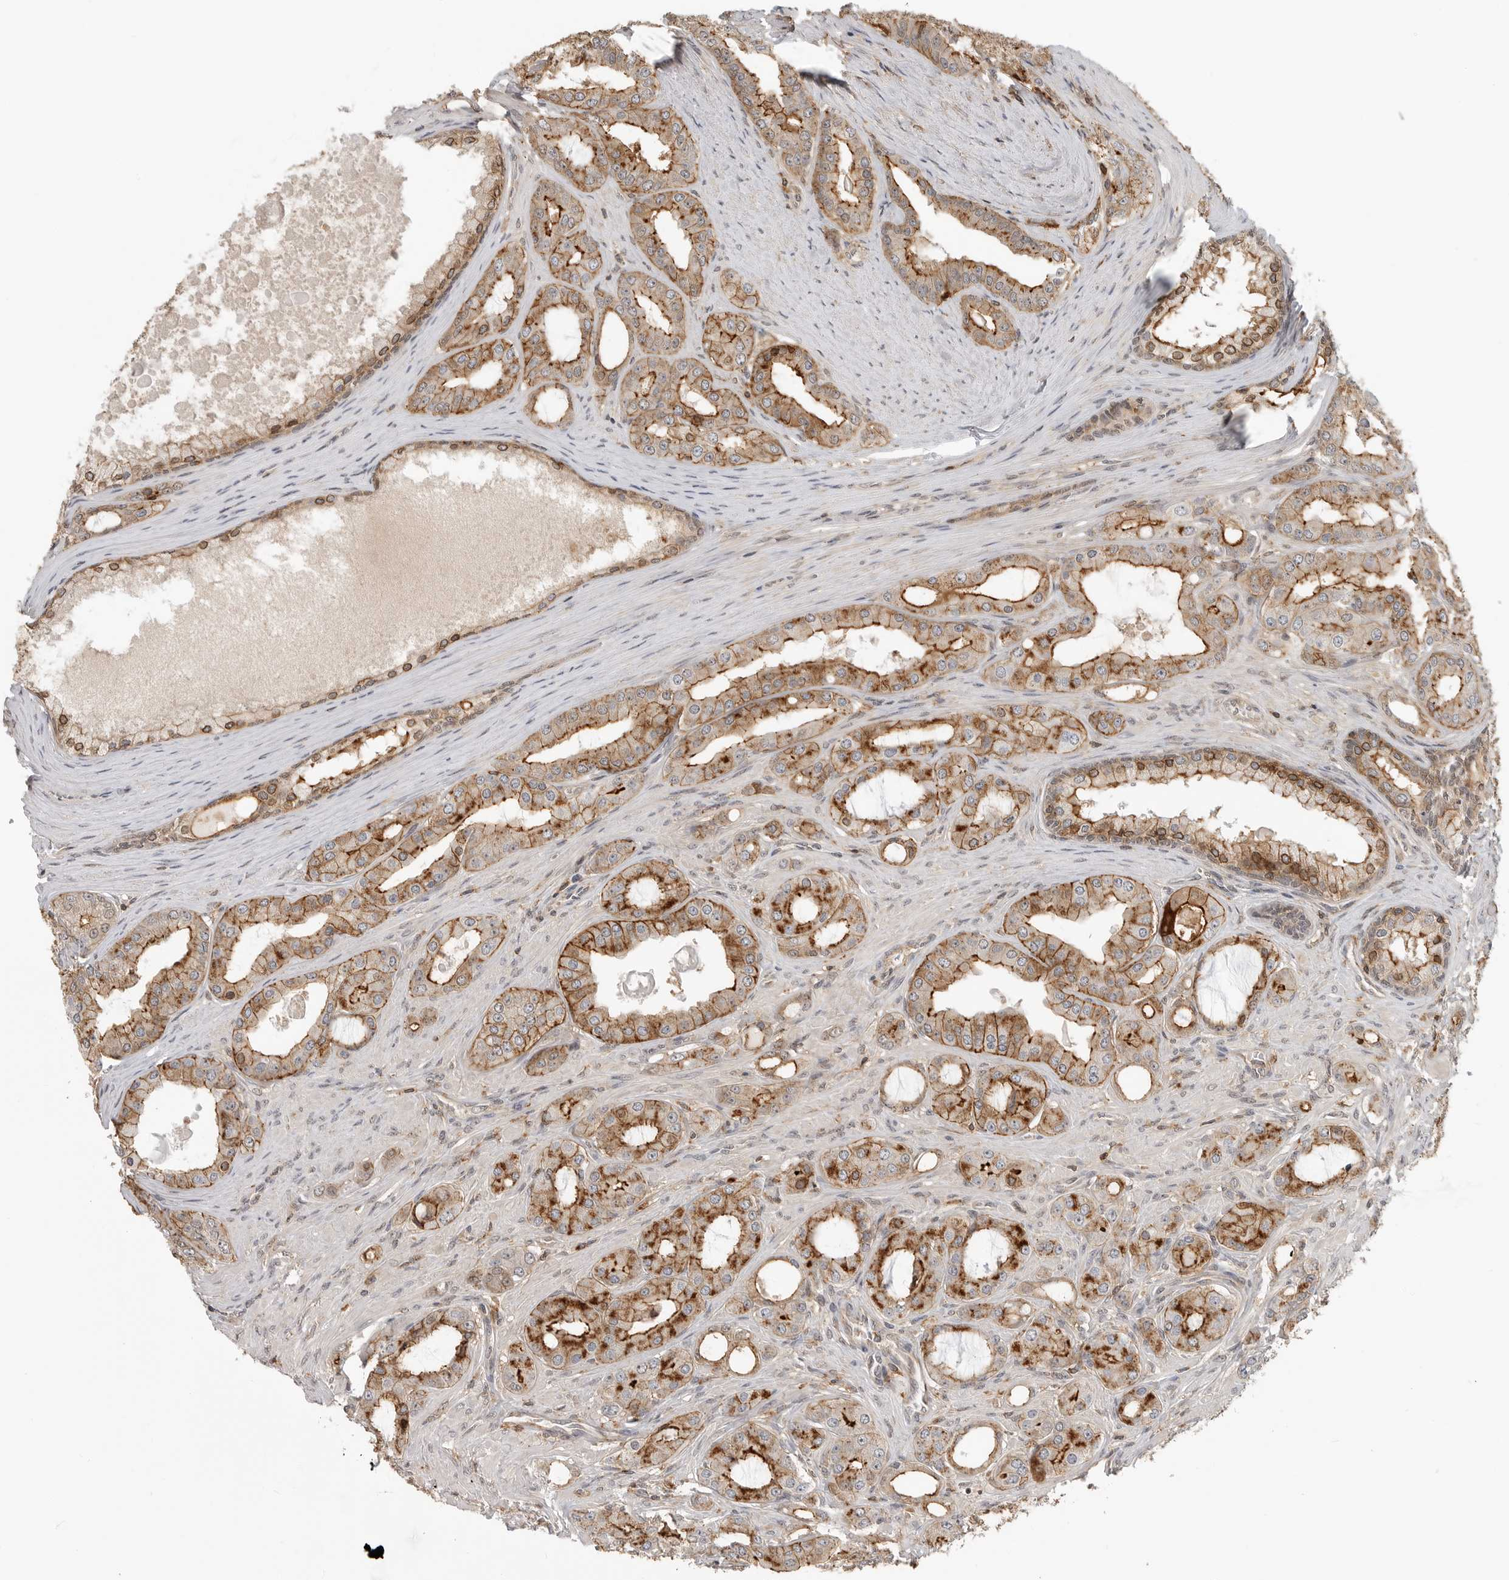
{"staining": {"intensity": "moderate", "quantity": ">75%", "location": "cytoplasmic/membranous,nuclear"}, "tissue": "prostate cancer", "cell_type": "Tumor cells", "image_type": "cancer", "snomed": [{"axis": "morphology", "description": "Adenocarcinoma, High grade"}, {"axis": "topography", "description": "Prostate"}], "caption": "Protein staining of prostate cancer tissue exhibits moderate cytoplasmic/membranous and nuclear staining in approximately >75% of tumor cells. (IHC, brightfield microscopy, high magnification).", "gene": "ANXA11", "patient": {"sex": "male", "age": 60}}